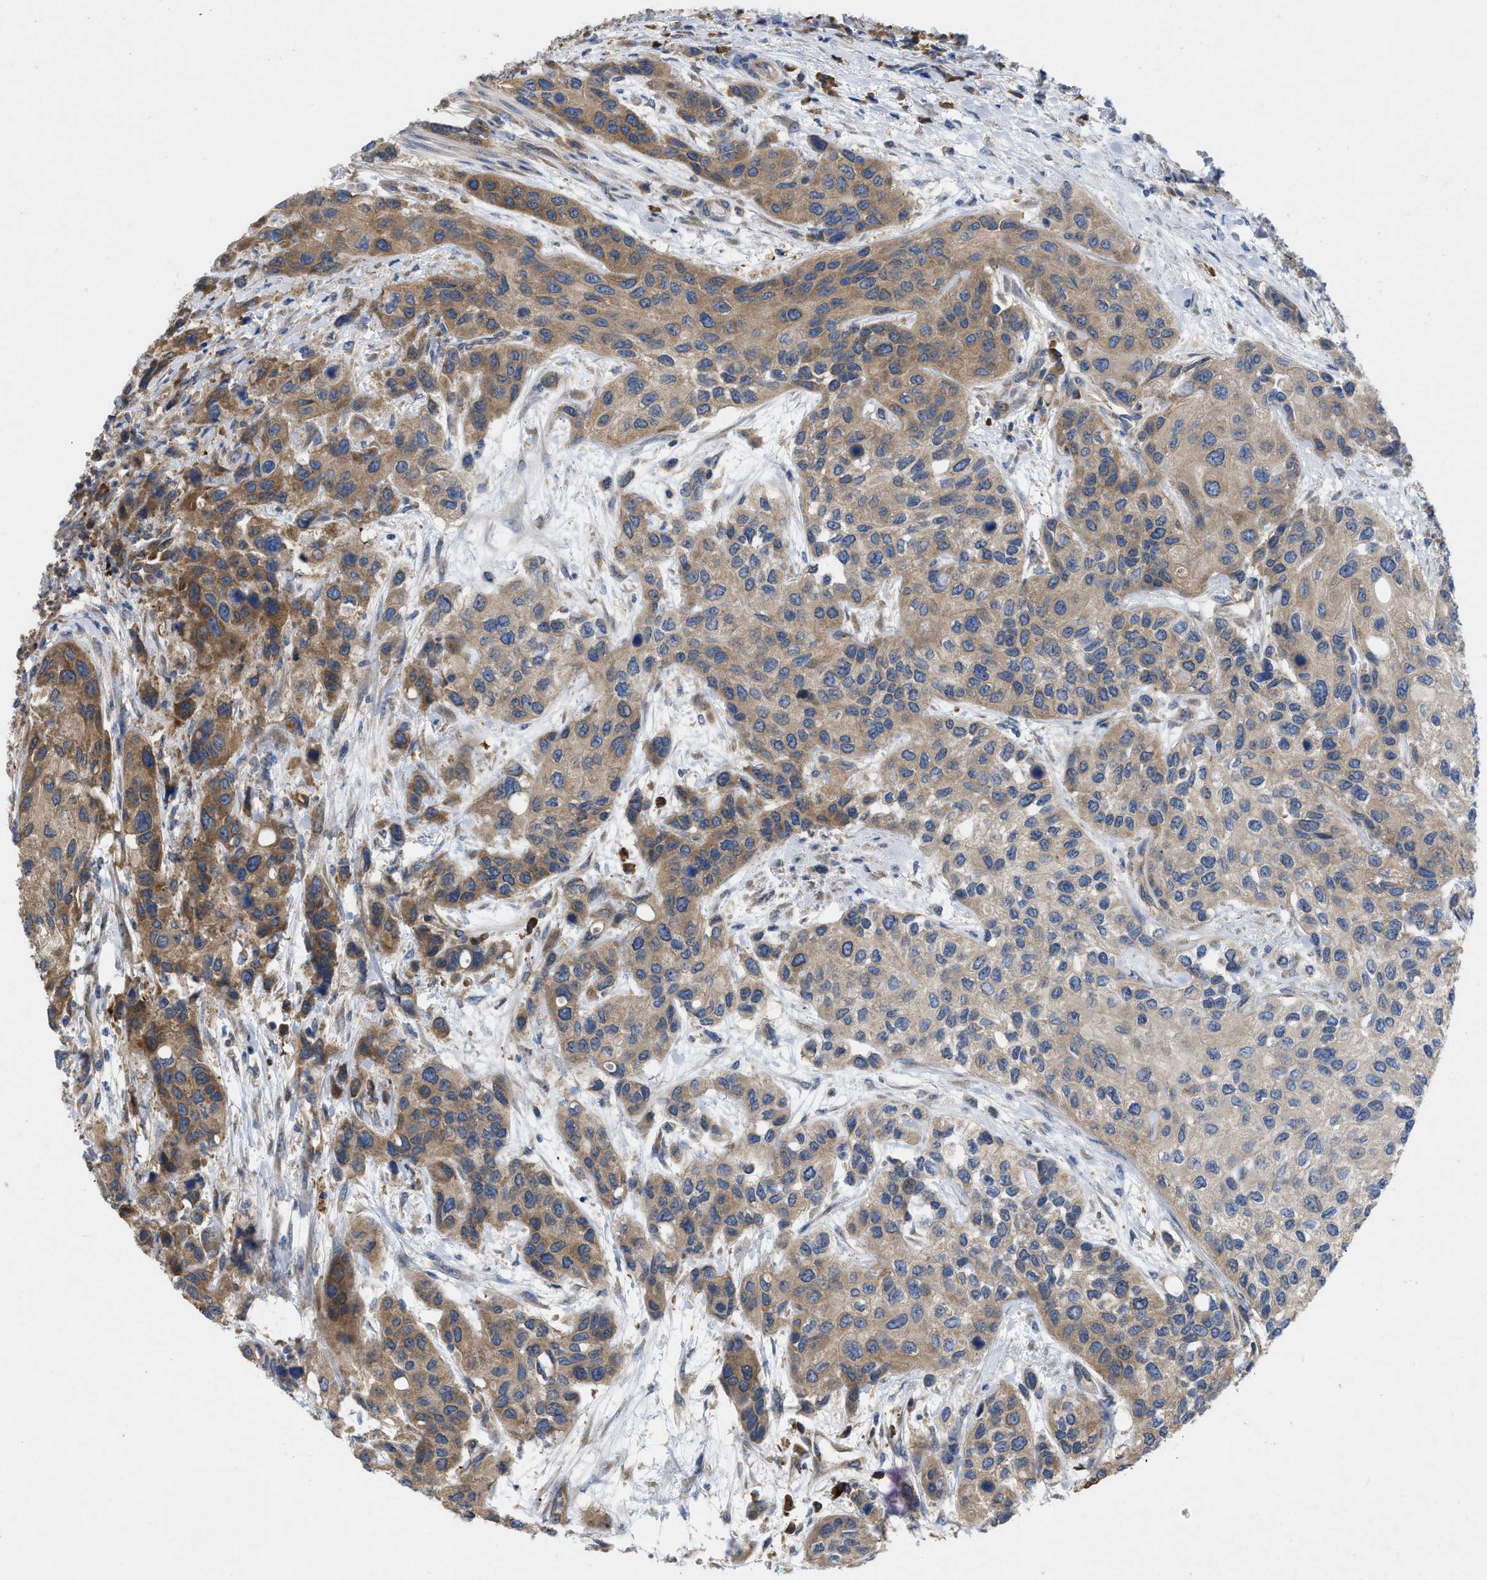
{"staining": {"intensity": "moderate", "quantity": ">75%", "location": "cytoplasmic/membranous"}, "tissue": "urothelial cancer", "cell_type": "Tumor cells", "image_type": "cancer", "snomed": [{"axis": "morphology", "description": "Urothelial carcinoma, High grade"}, {"axis": "topography", "description": "Urinary bladder"}], "caption": "A histopathology image showing moderate cytoplasmic/membranous positivity in about >75% of tumor cells in urothelial carcinoma (high-grade), as visualized by brown immunohistochemical staining.", "gene": "TMEM131", "patient": {"sex": "female", "age": 56}}